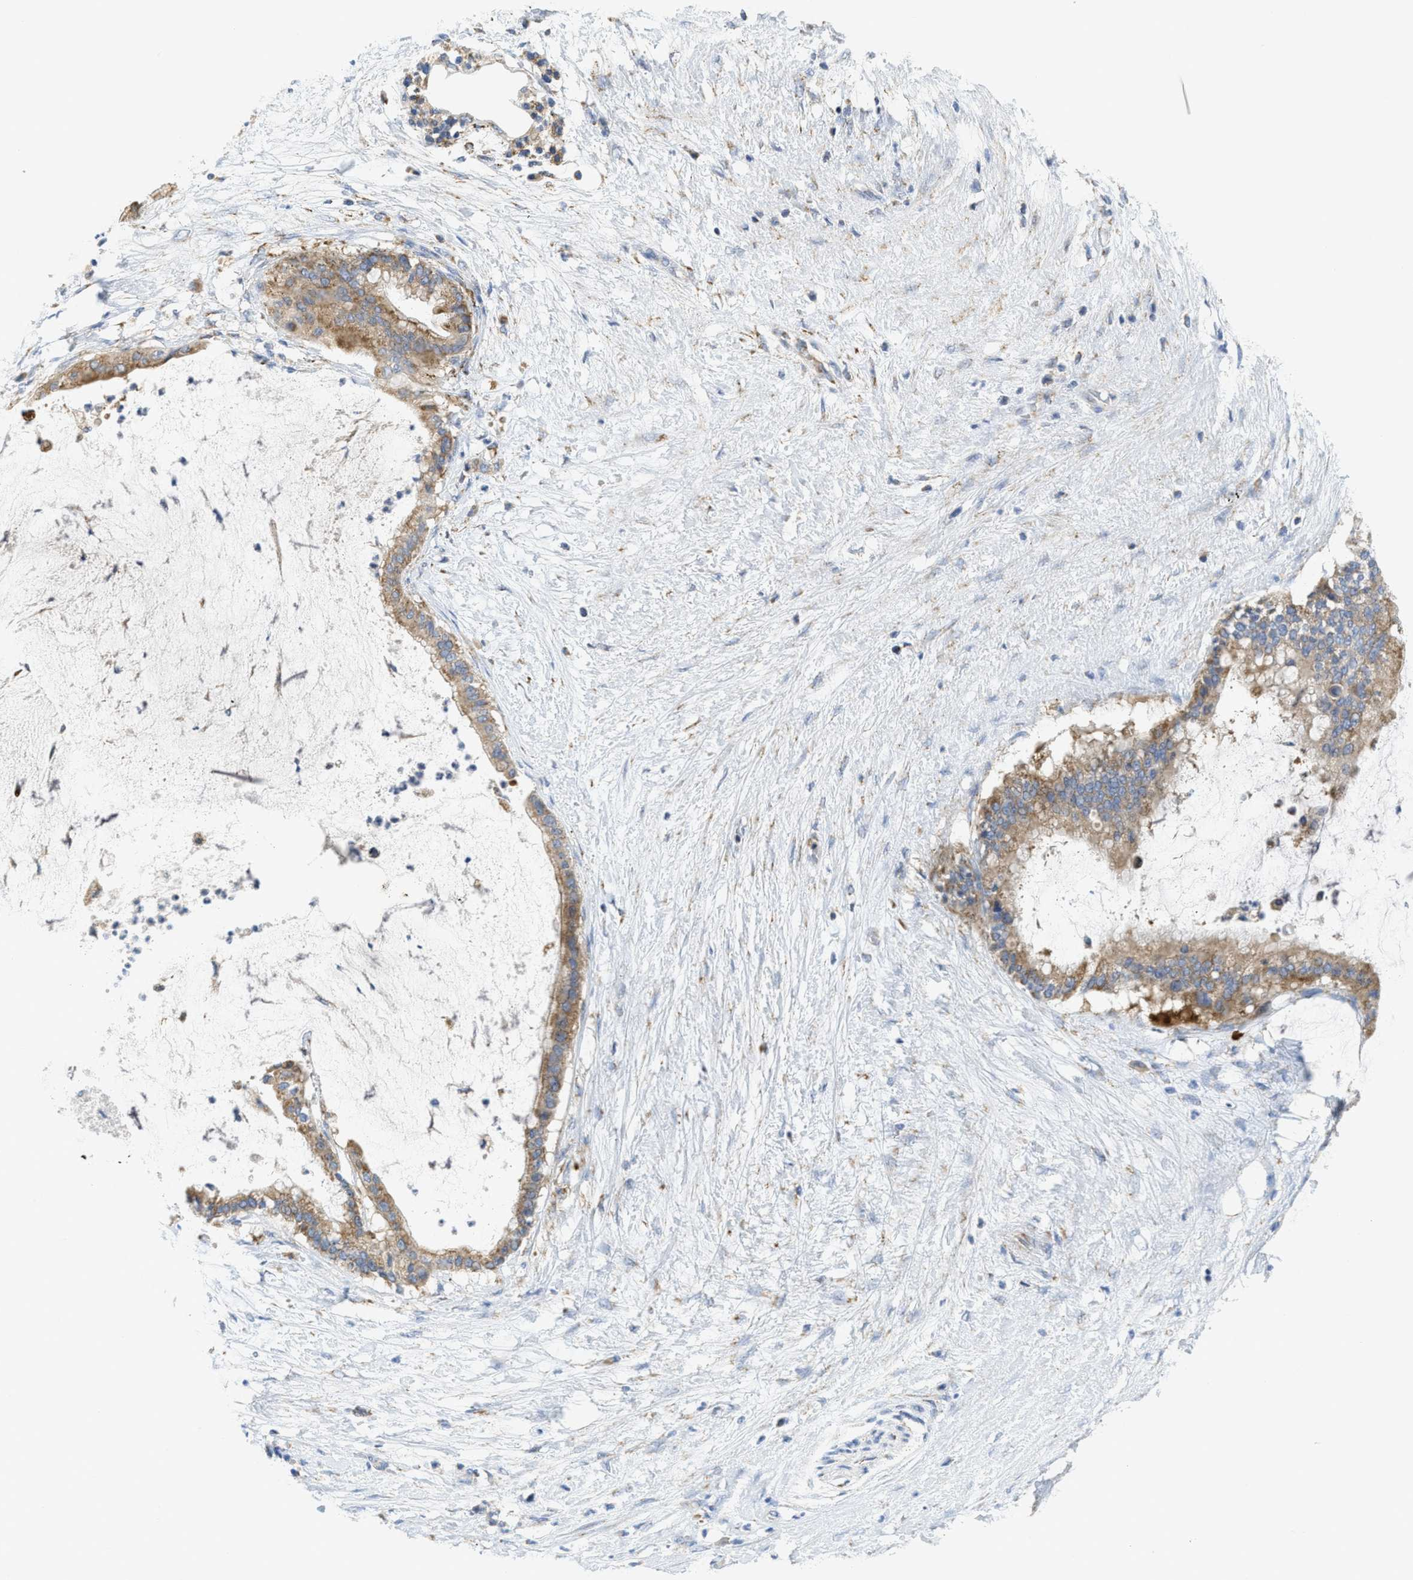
{"staining": {"intensity": "moderate", "quantity": ">75%", "location": "cytoplasmic/membranous"}, "tissue": "pancreatic cancer", "cell_type": "Tumor cells", "image_type": "cancer", "snomed": [{"axis": "morphology", "description": "Adenocarcinoma, NOS"}, {"axis": "topography", "description": "Pancreas"}], "caption": "The image displays immunohistochemical staining of pancreatic cancer (adenocarcinoma). There is moderate cytoplasmic/membranous positivity is seen in about >75% of tumor cells.", "gene": "GATD3", "patient": {"sex": "male", "age": 41}}